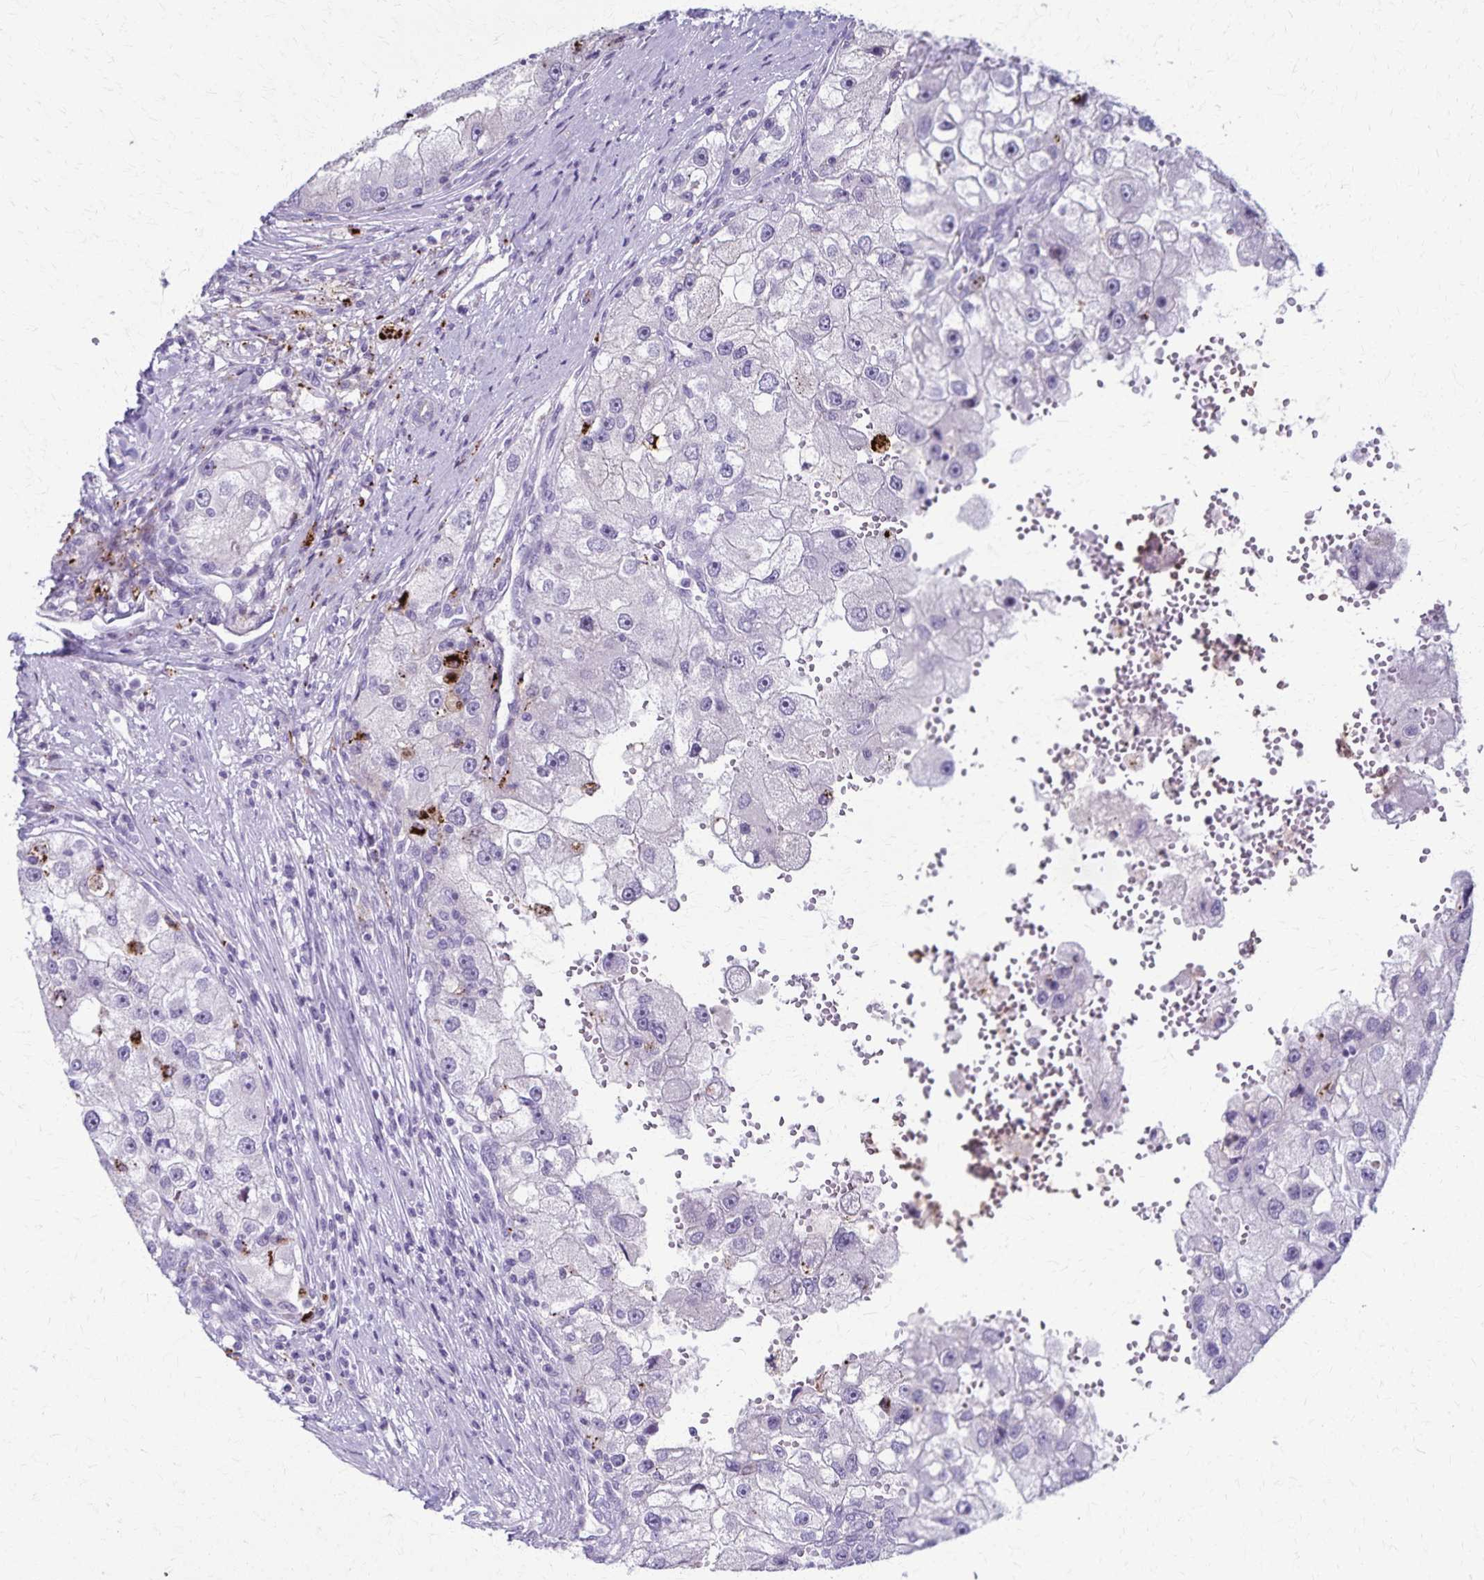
{"staining": {"intensity": "negative", "quantity": "none", "location": "none"}, "tissue": "renal cancer", "cell_type": "Tumor cells", "image_type": "cancer", "snomed": [{"axis": "morphology", "description": "Adenocarcinoma, NOS"}, {"axis": "topography", "description": "Kidney"}], "caption": "A histopathology image of human adenocarcinoma (renal) is negative for staining in tumor cells.", "gene": "TMEM60", "patient": {"sex": "male", "age": 63}}